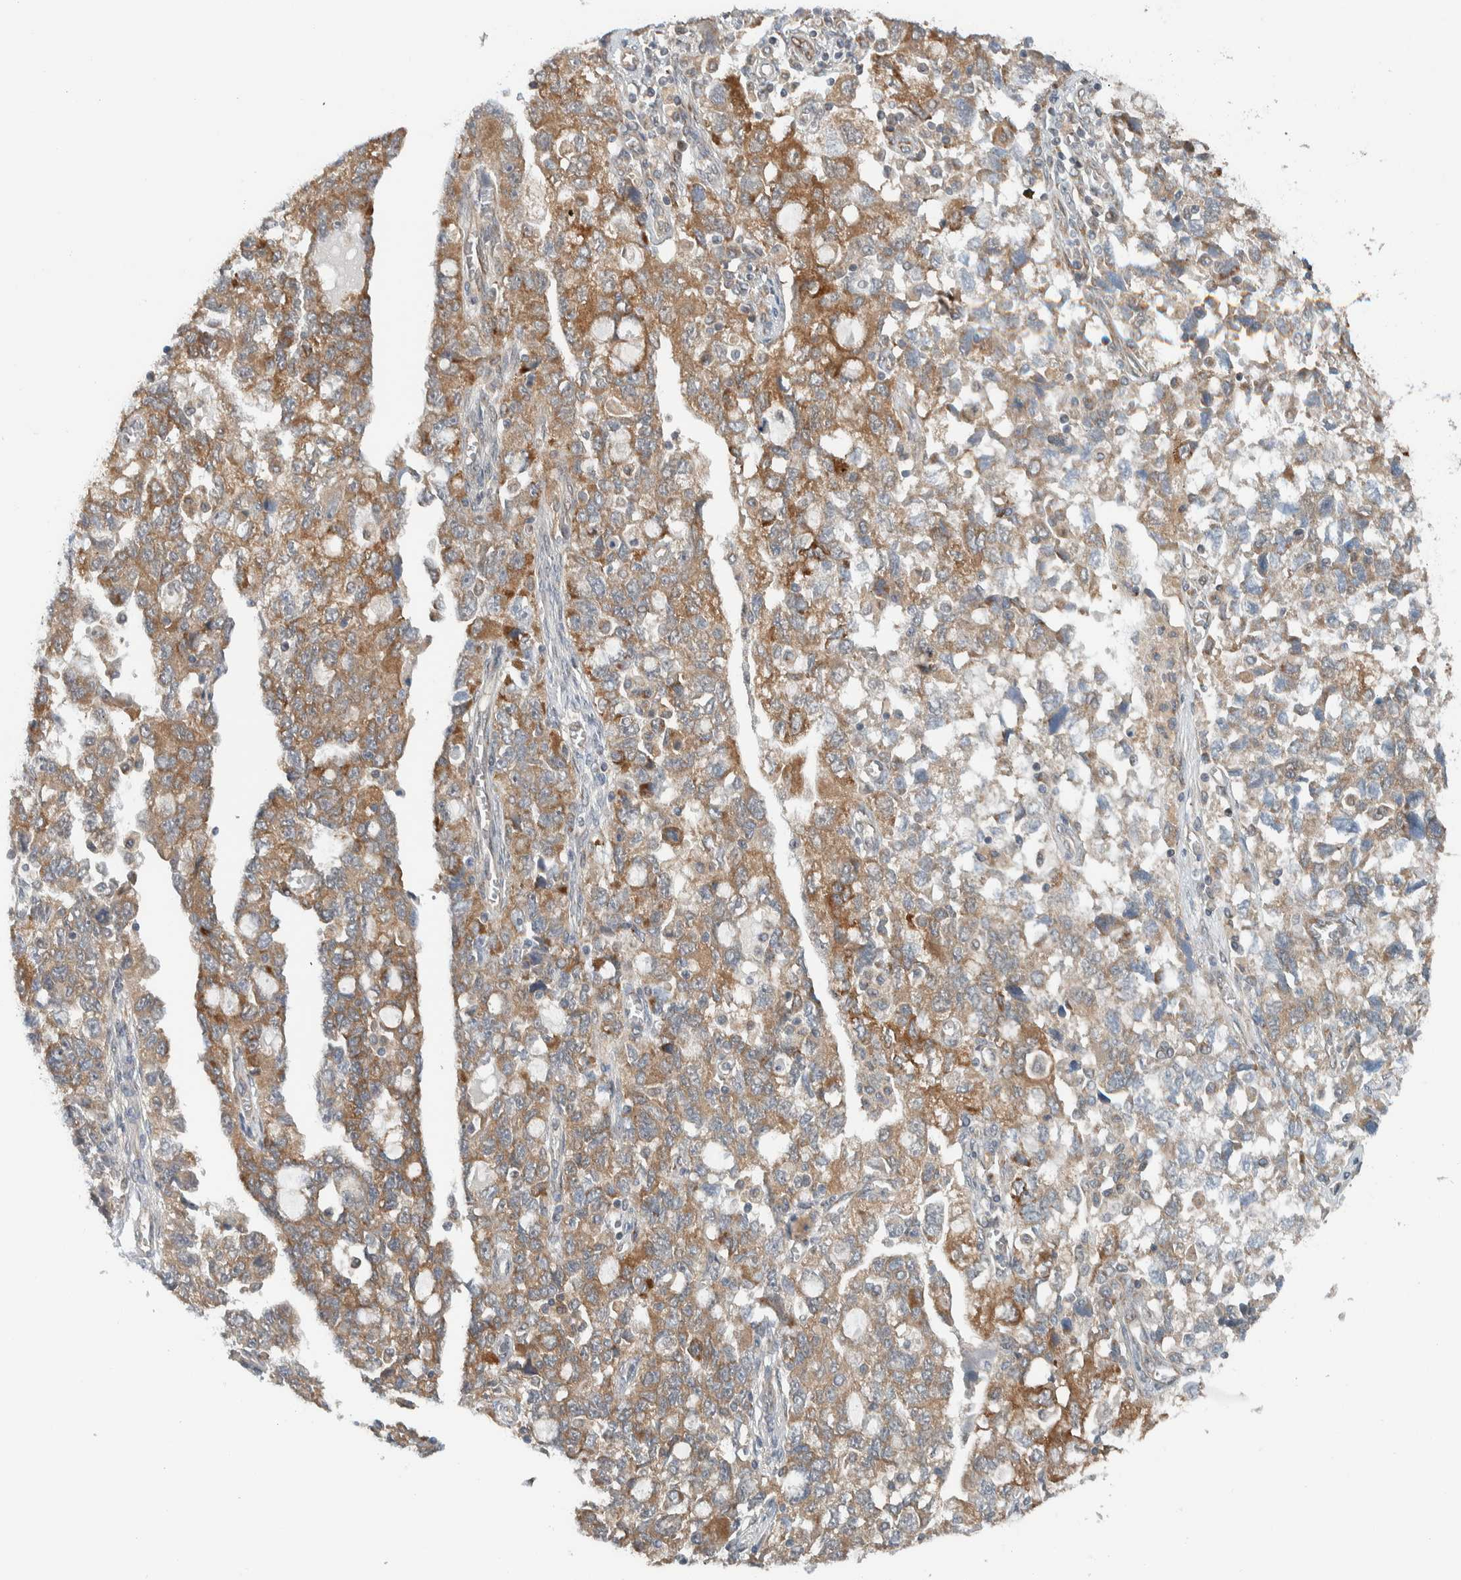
{"staining": {"intensity": "moderate", "quantity": ">75%", "location": "cytoplasmic/membranous"}, "tissue": "ovarian cancer", "cell_type": "Tumor cells", "image_type": "cancer", "snomed": [{"axis": "morphology", "description": "Carcinoma, NOS"}, {"axis": "morphology", "description": "Cystadenocarcinoma, serous, NOS"}, {"axis": "topography", "description": "Ovary"}], "caption": "Ovarian cancer (serous cystadenocarcinoma) was stained to show a protein in brown. There is medium levels of moderate cytoplasmic/membranous expression in approximately >75% of tumor cells.", "gene": "RERE", "patient": {"sex": "female", "age": 69}}